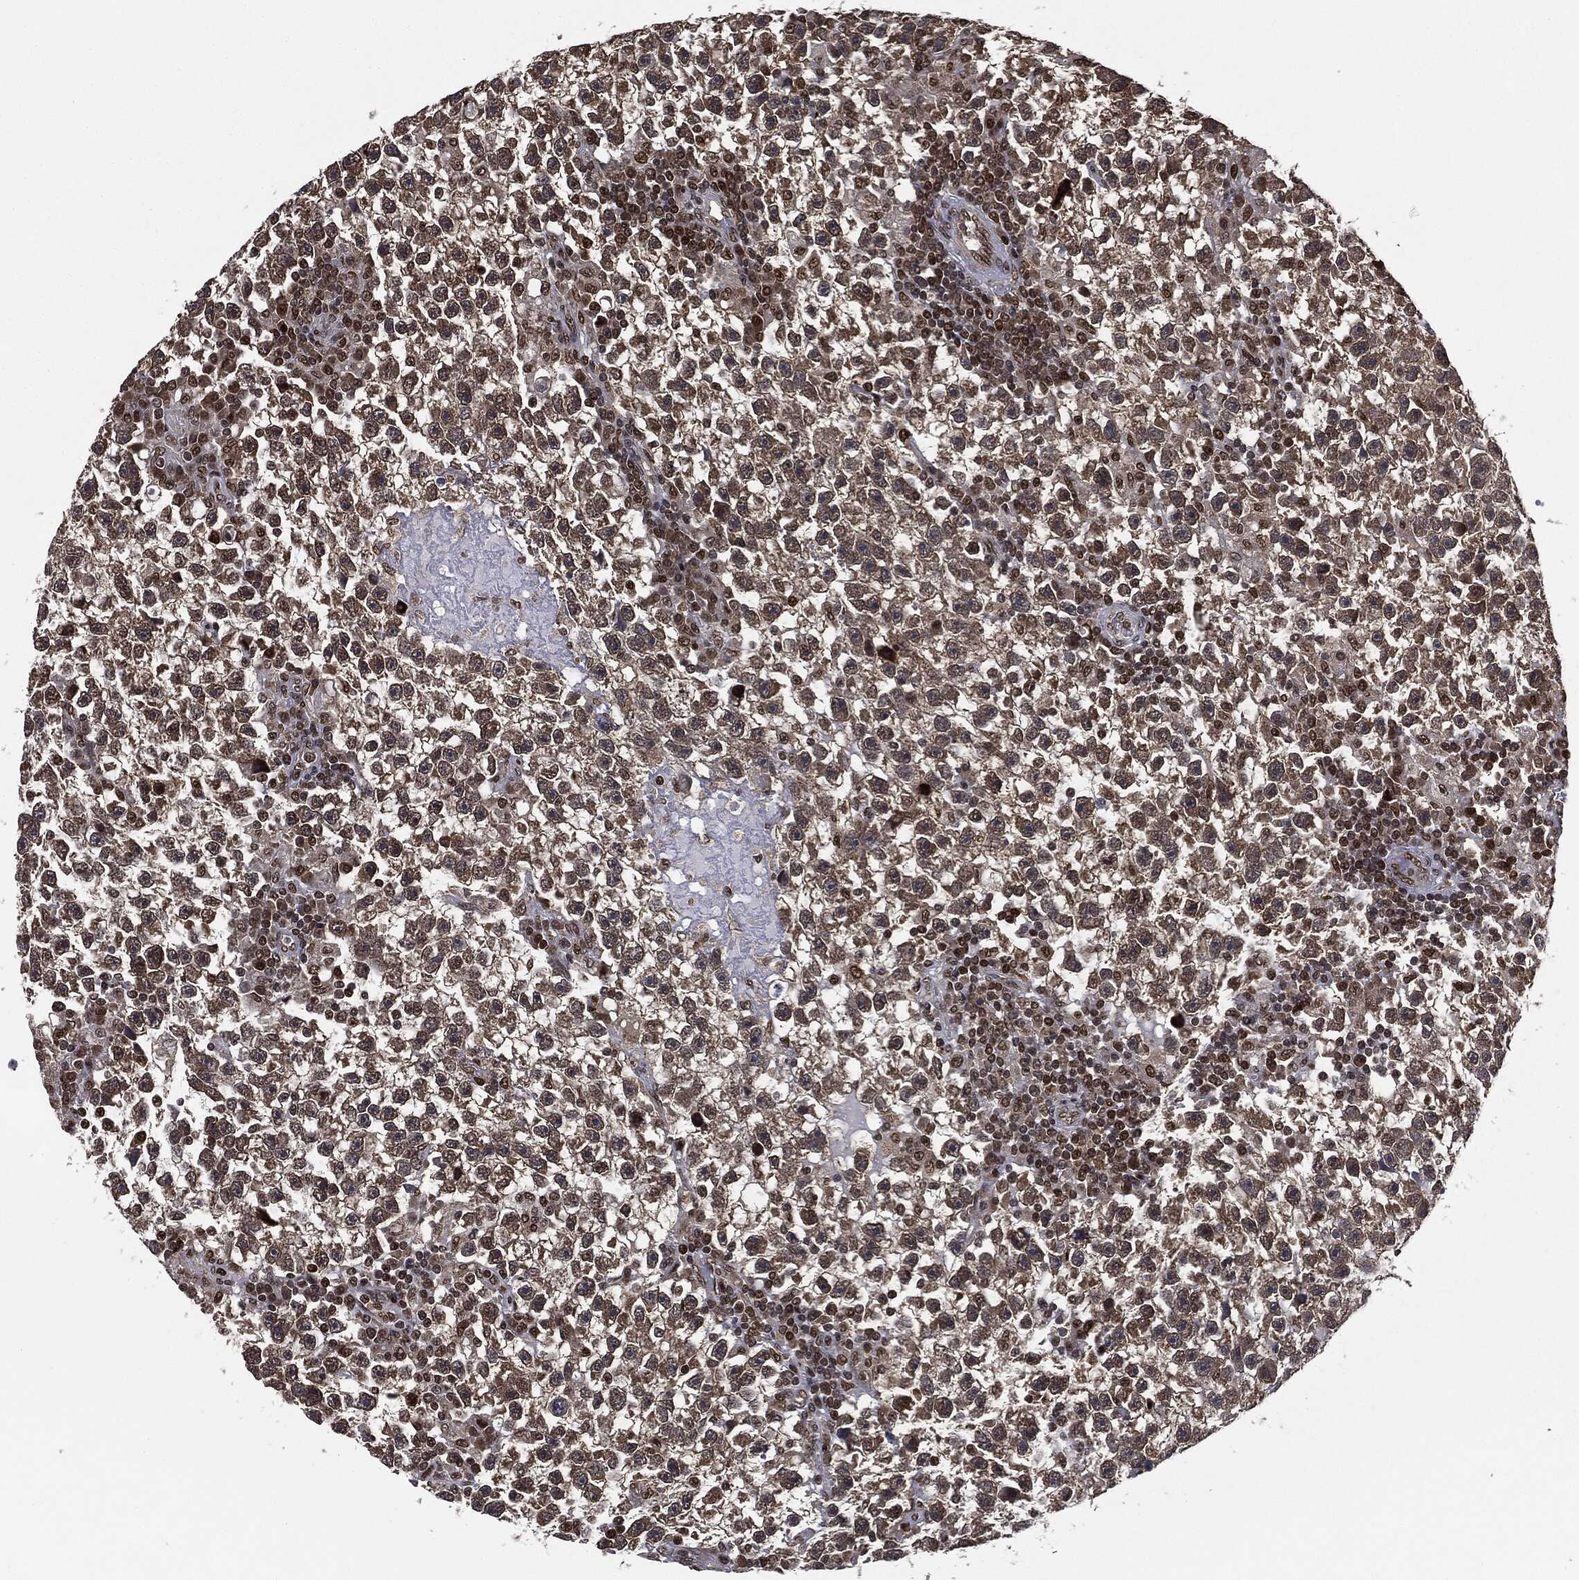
{"staining": {"intensity": "moderate", "quantity": "25%-75%", "location": "cytoplasmic/membranous,nuclear"}, "tissue": "testis cancer", "cell_type": "Tumor cells", "image_type": "cancer", "snomed": [{"axis": "morphology", "description": "Seminoma, NOS"}, {"axis": "topography", "description": "Testis"}], "caption": "Immunohistochemistry (IHC) photomicrograph of neoplastic tissue: human seminoma (testis) stained using IHC shows medium levels of moderate protein expression localized specifically in the cytoplasmic/membranous and nuclear of tumor cells, appearing as a cytoplasmic/membranous and nuclear brown color.", "gene": "TBC1D22A", "patient": {"sex": "male", "age": 47}}